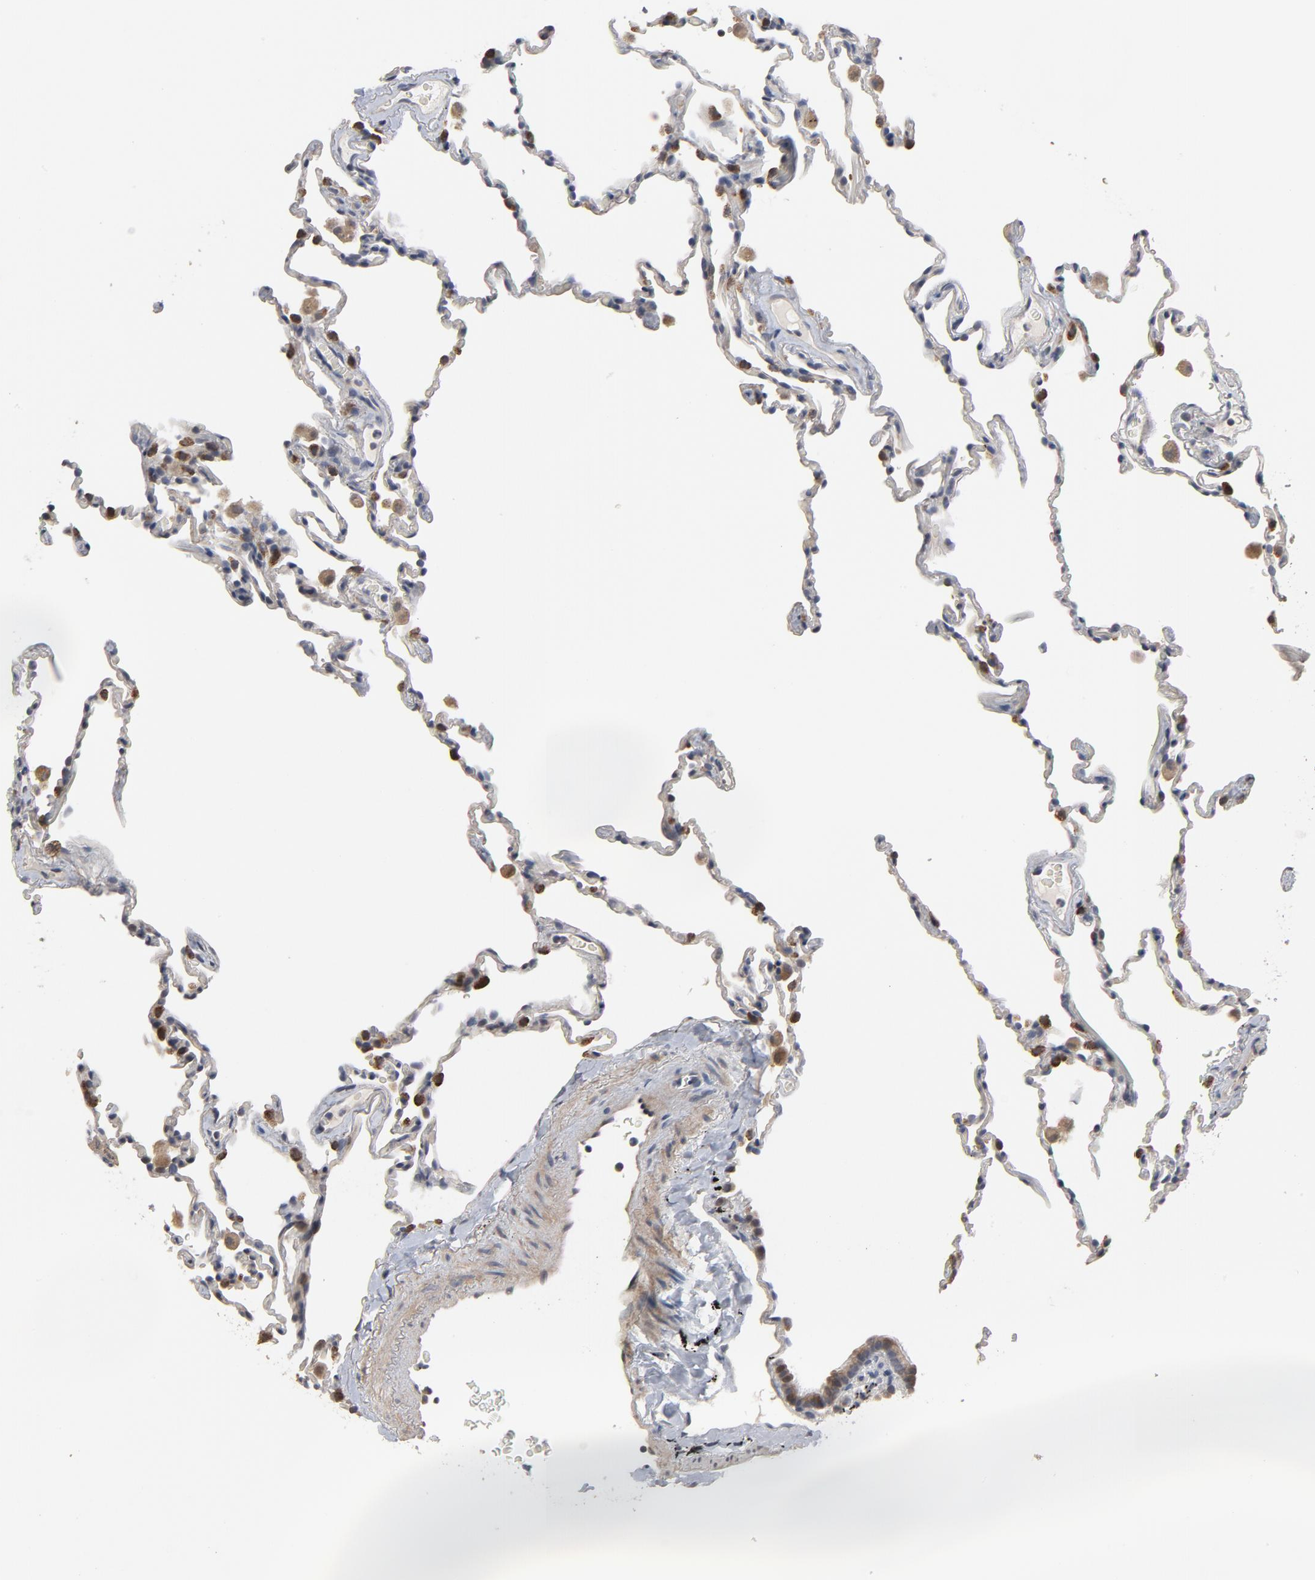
{"staining": {"intensity": "strong", "quantity": "<25%", "location": "cytoplasmic/membranous"}, "tissue": "lung", "cell_type": "Alveolar cells", "image_type": "normal", "snomed": [{"axis": "morphology", "description": "Normal tissue, NOS"}, {"axis": "morphology", "description": "Soft tissue tumor metastatic"}, {"axis": "topography", "description": "Lung"}], "caption": "Unremarkable lung demonstrates strong cytoplasmic/membranous staining in approximately <25% of alveolar cells.", "gene": "PPP1R1B", "patient": {"sex": "male", "age": 59}}